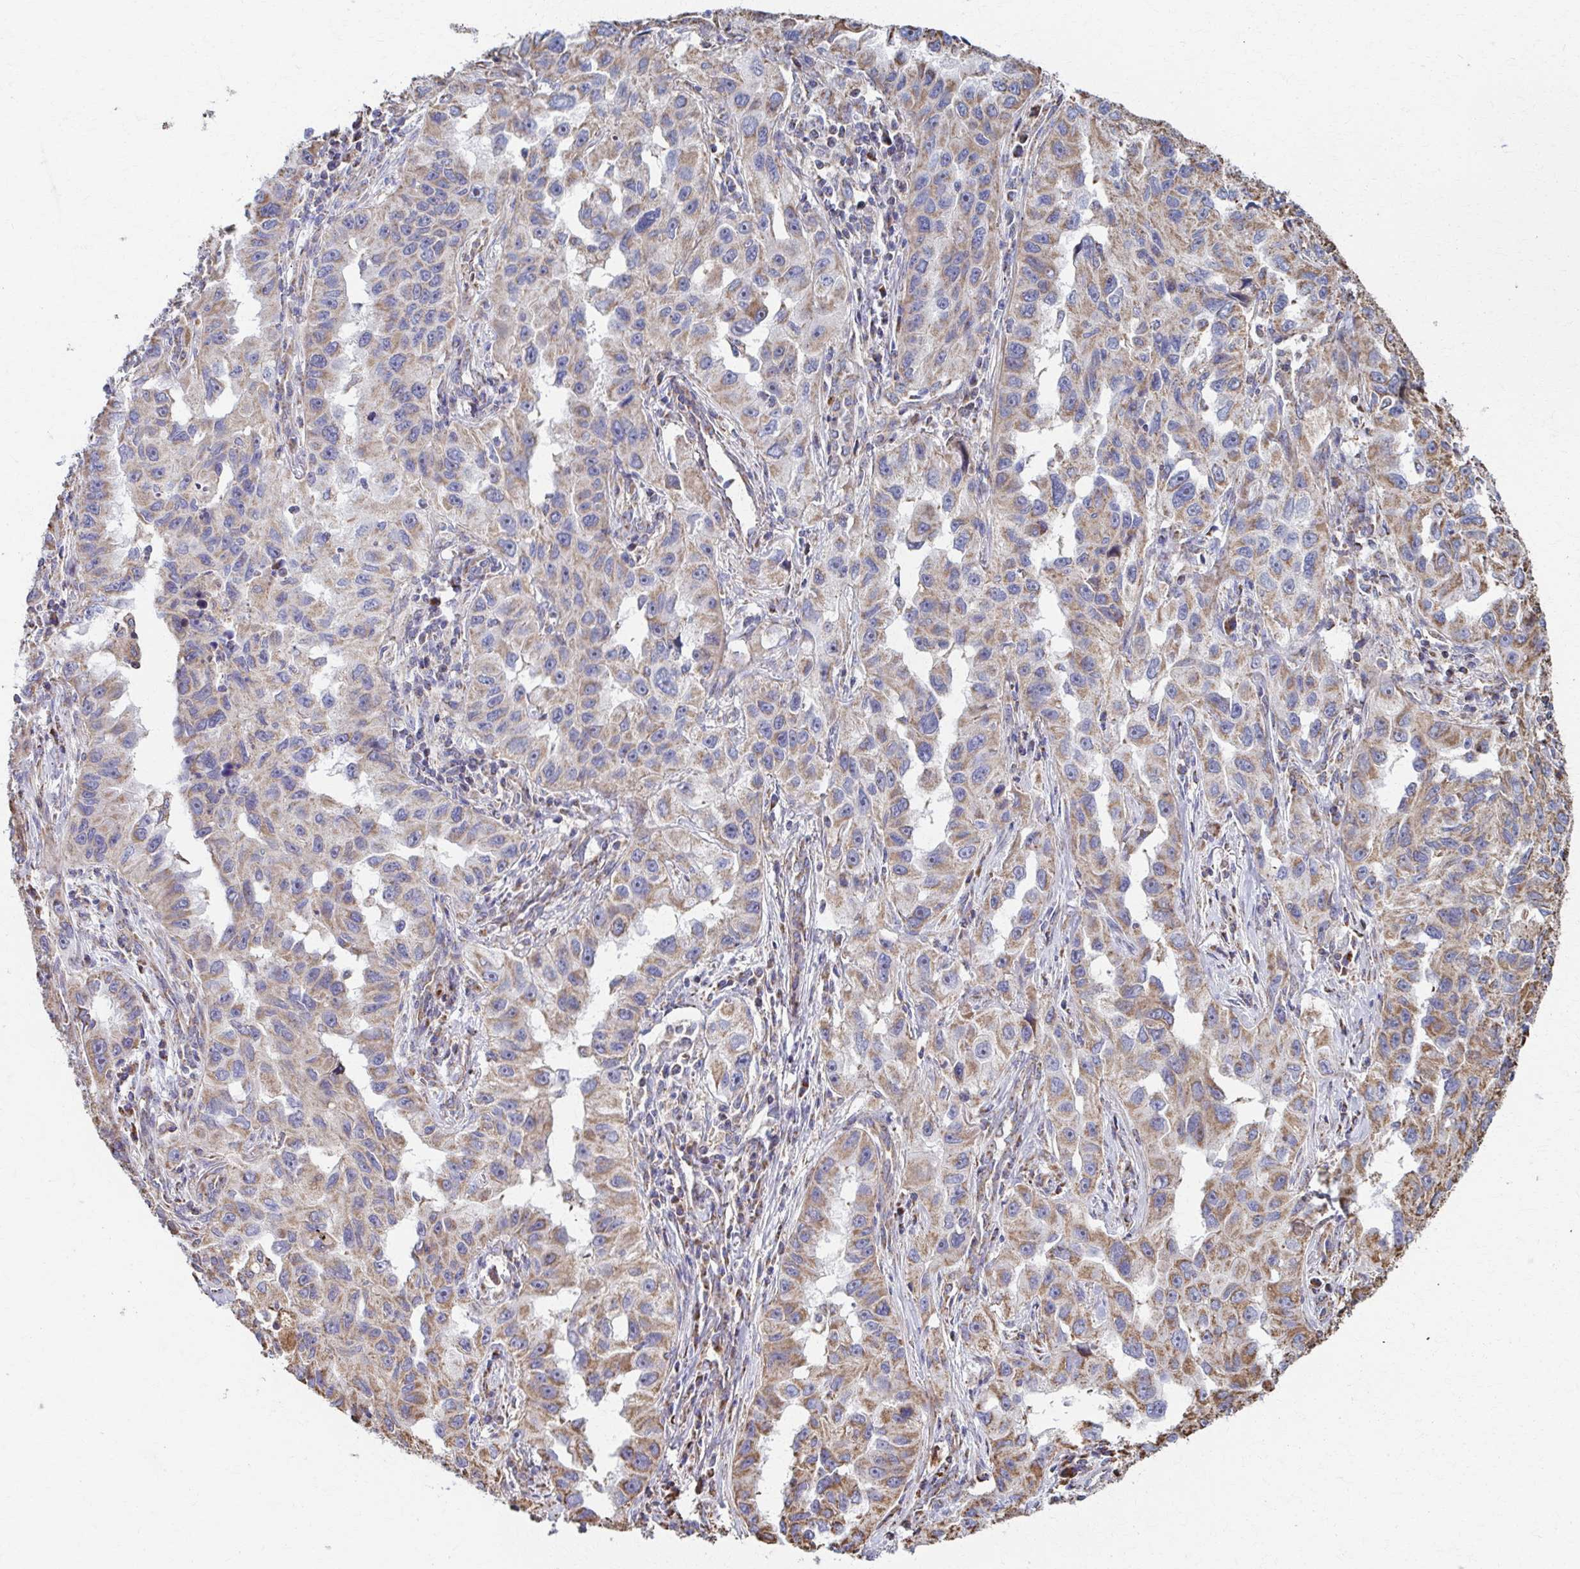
{"staining": {"intensity": "moderate", "quantity": ">75%", "location": "cytoplasmic/membranous"}, "tissue": "lung cancer", "cell_type": "Tumor cells", "image_type": "cancer", "snomed": [{"axis": "morphology", "description": "Adenocarcinoma, NOS"}, {"axis": "topography", "description": "Lung"}], "caption": "Lung cancer (adenocarcinoma) stained with a protein marker demonstrates moderate staining in tumor cells.", "gene": "SAT1", "patient": {"sex": "female", "age": 73}}